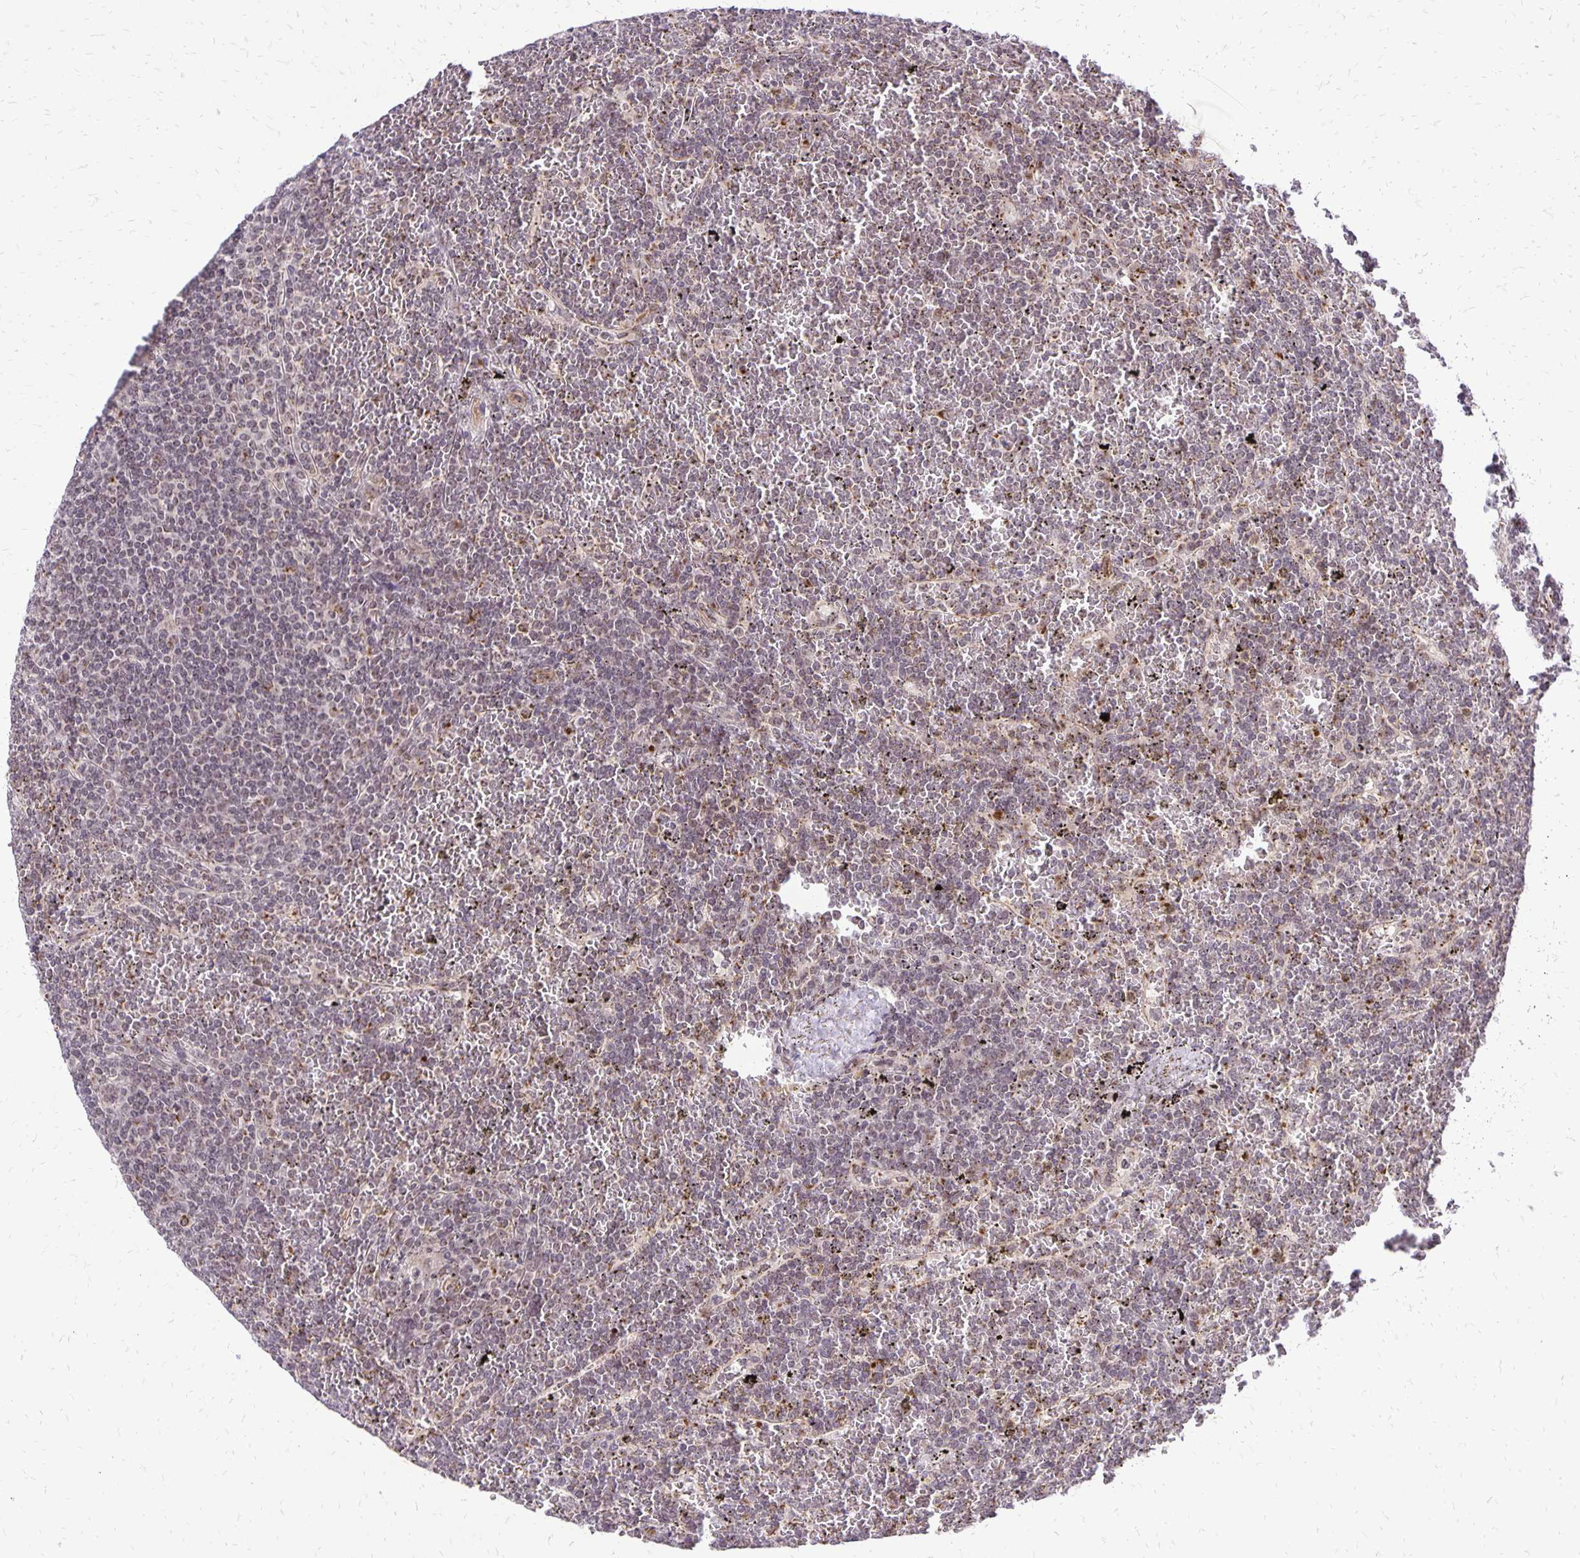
{"staining": {"intensity": "weak", "quantity": "25%-75%", "location": "cytoplasmic/membranous"}, "tissue": "lymphoma", "cell_type": "Tumor cells", "image_type": "cancer", "snomed": [{"axis": "morphology", "description": "Malignant lymphoma, non-Hodgkin's type, Low grade"}, {"axis": "topography", "description": "Spleen"}], "caption": "Weak cytoplasmic/membranous positivity for a protein is seen in about 25%-75% of tumor cells of malignant lymphoma, non-Hodgkin's type (low-grade) using IHC.", "gene": "GOLGA5", "patient": {"sex": "female", "age": 19}}